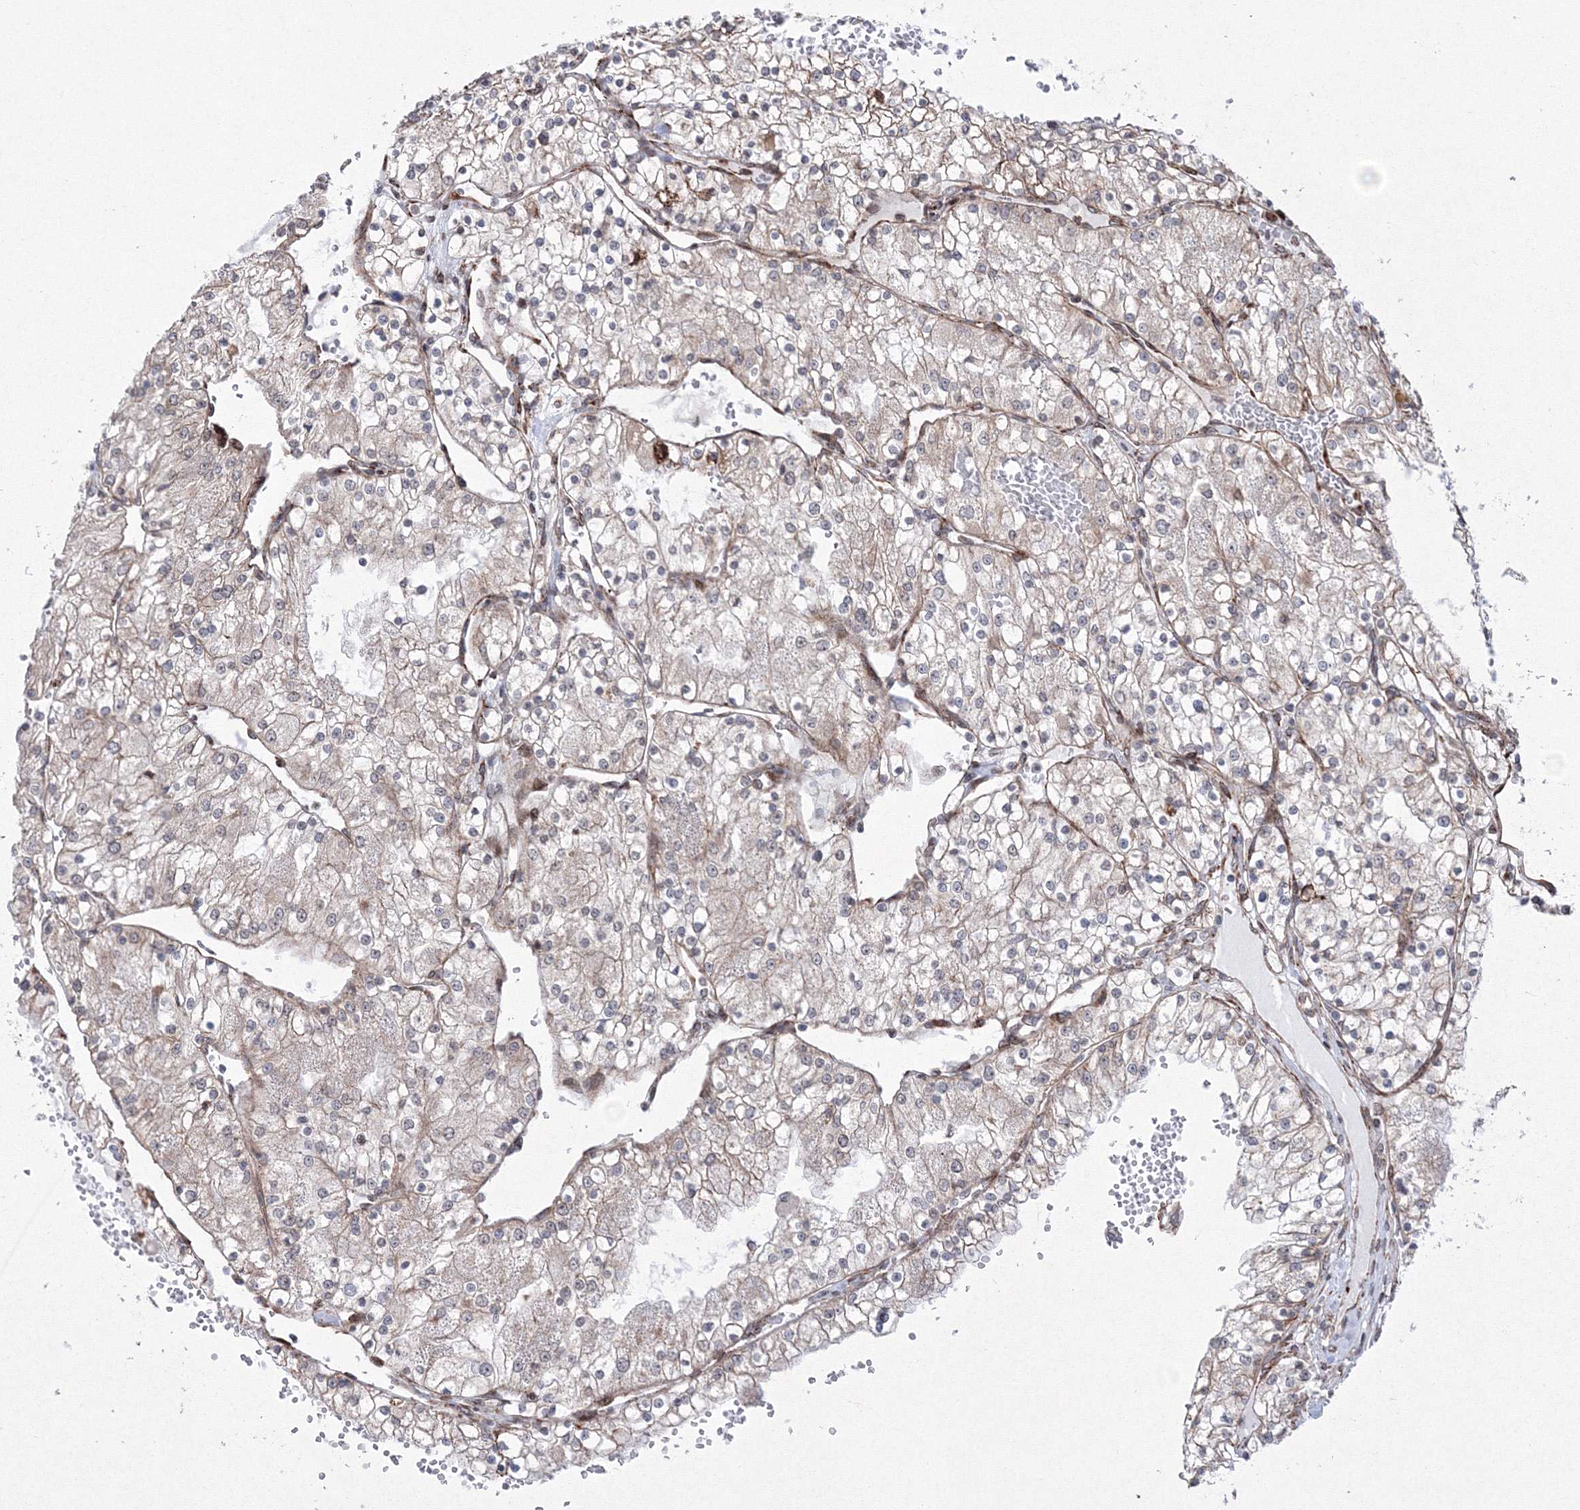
{"staining": {"intensity": "weak", "quantity": "25%-75%", "location": "cytoplasmic/membranous"}, "tissue": "renal cancer", "cell_type": "Tumor cells", "image_type": "cancer", "snomed": [{"axis": "morphology", "description": "Normal tissue, NOS"}, {"axis": "morphology", "description": "Adenocarcinoma, NOS"}, {"axis": "topography", "description": "Kidney"}], "caption": "IHC photomicrograph of neoplastic tissue: human renal cancer stained using IHC reveals low levels of weak protein expression localized specifically in the cytoplasmic/membranous of tumor cells, appearing as a cytoplasmic/membranous brown color.", "gene": "EFCAB12", "patient": {"sex": "male", "age": 68}}